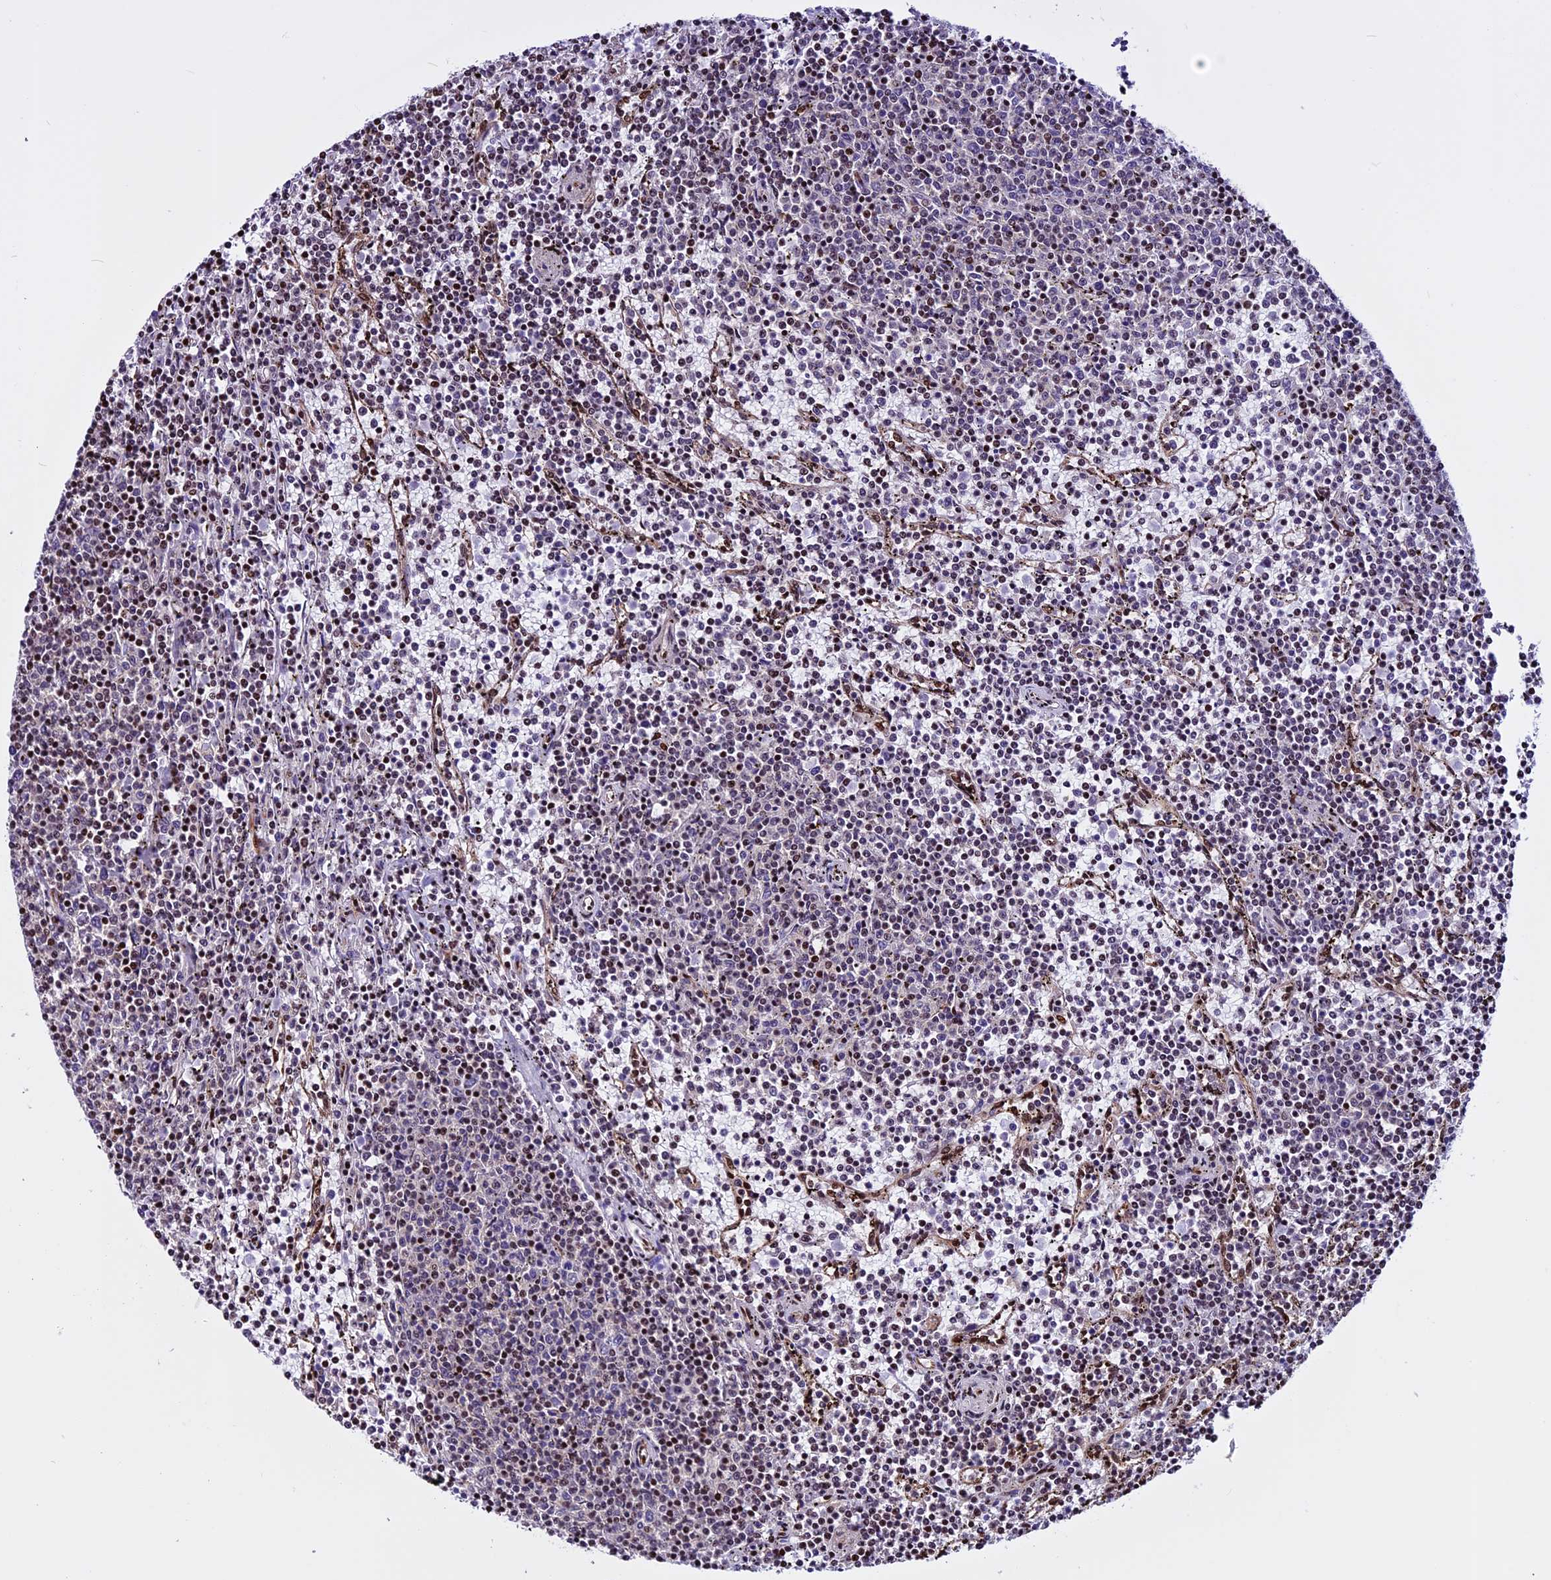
{"staining": {"intensity": "weak", "quantity": "<25%", "location": "nuclear"}, "tissue": "lymphoma", "cell_type": "Tumor cells", "image_type": "cancer", "snomed": [{"axis": "morphology", "description": "Malignant lymphoma, non-Hodgkin's type, Low grade"}, {"axis": "topography", "description": "Spleen"}], "caption": "Malignant lymphoma, non-Hodgkin's type (low-grade) was stained to show a protein in brown. There is no significant positivity in tumor cells. Nuclei are stained in blue.", "gene": "RINL", "patient": {"sex": "female", "age": 50}}